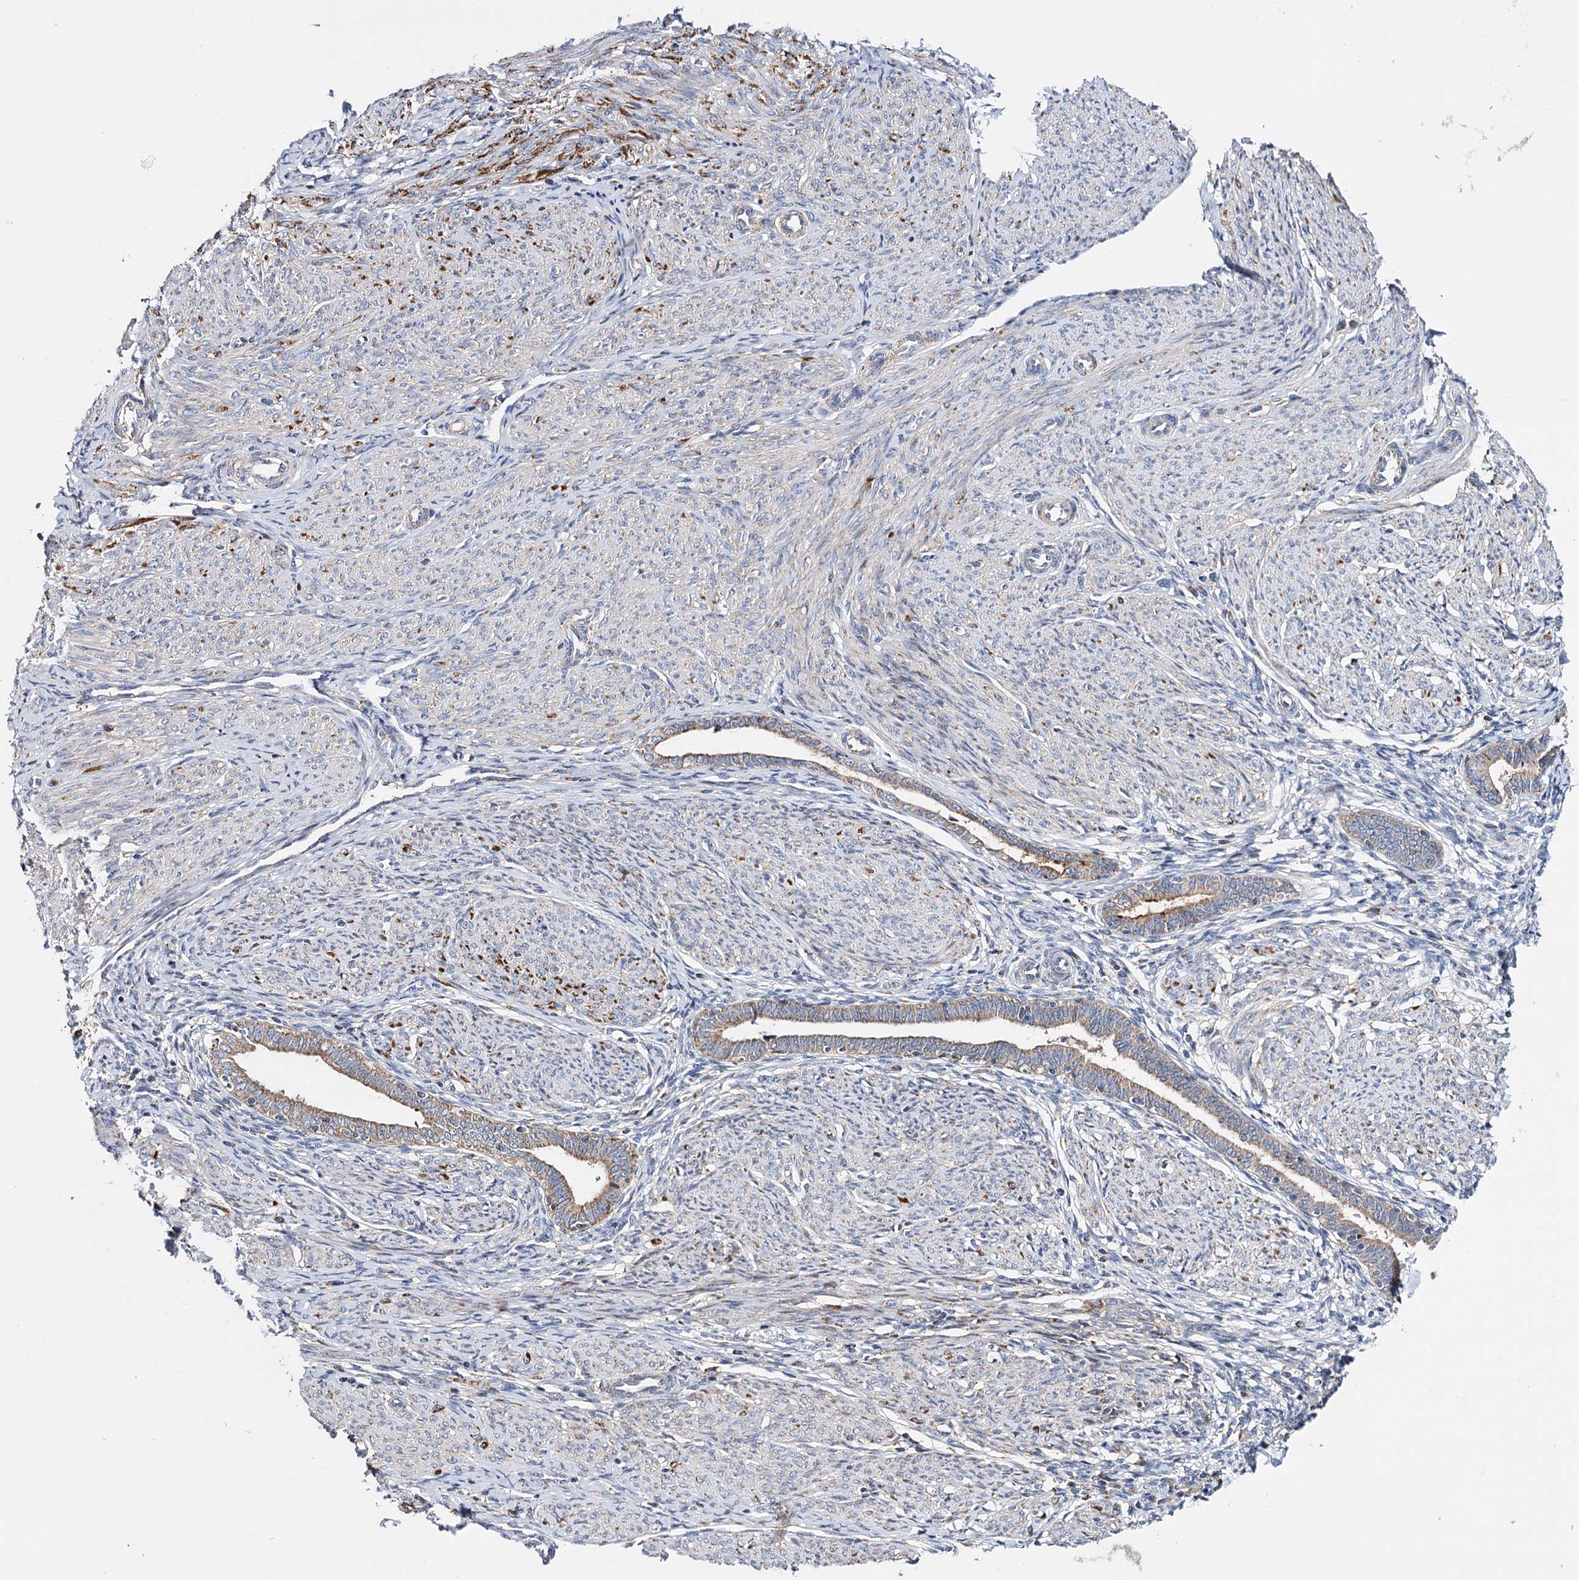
{"staining": {"intensity": "negative", "quantity": "none", "location": "none"}, "tissue": "endometrium", "cell_type": "Cells in endometrial stroma", "image_type": "normal", "snomed": [{"axis": "morphology", "description": "Normal tissue, NOS"}, {"axis": "topography", "description": "Endometrium"}], "caption": "The photomicrograph displays no staining of cells in endometrial stroma in unremarkable endometrium.", "gene": "CFAP46", "patient": {"sex": "female", "age": 72}}